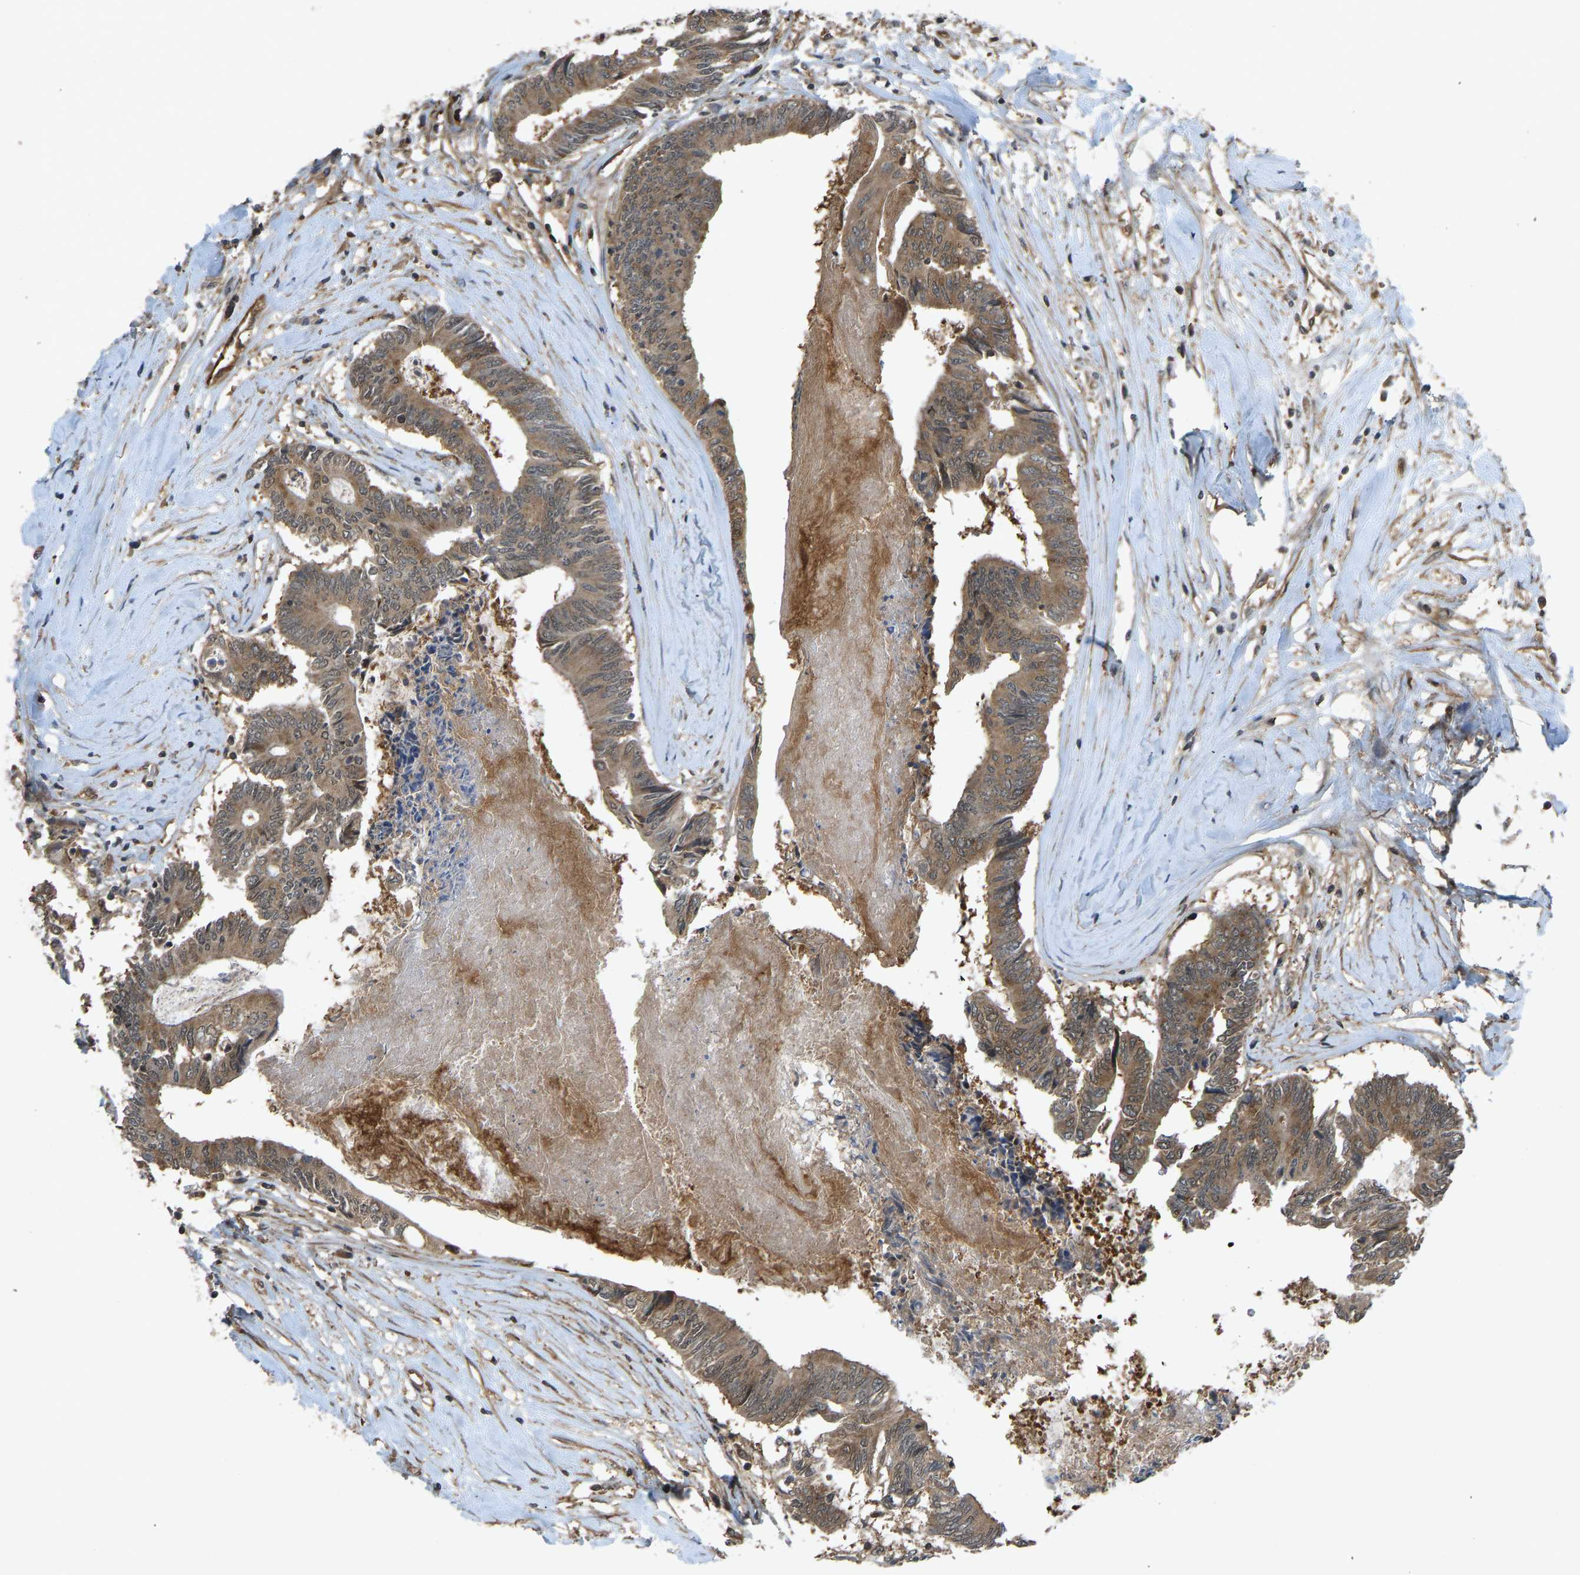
{"staining": {"intensity": "moderate", "quantity": ">75%", "location": "cytoplasmic/membranous"}, "tissue": "colorectal cancer", "cell_type": "Tumor cells", "image_type": "cancer", "snomed": [{"axis": "morphology", "description": "Adenocarcinoma, NOS"}, {"axis": "topography", "description": "Rectum"}], "caption": "Protein staining displays moderate cytoplasmic/membranous staining in approximately >75% of tumor cells in colorectal cancer (adenocarcinoma).", "gene": "CCT8", "patient": {"sex": "male", "age": 63}}